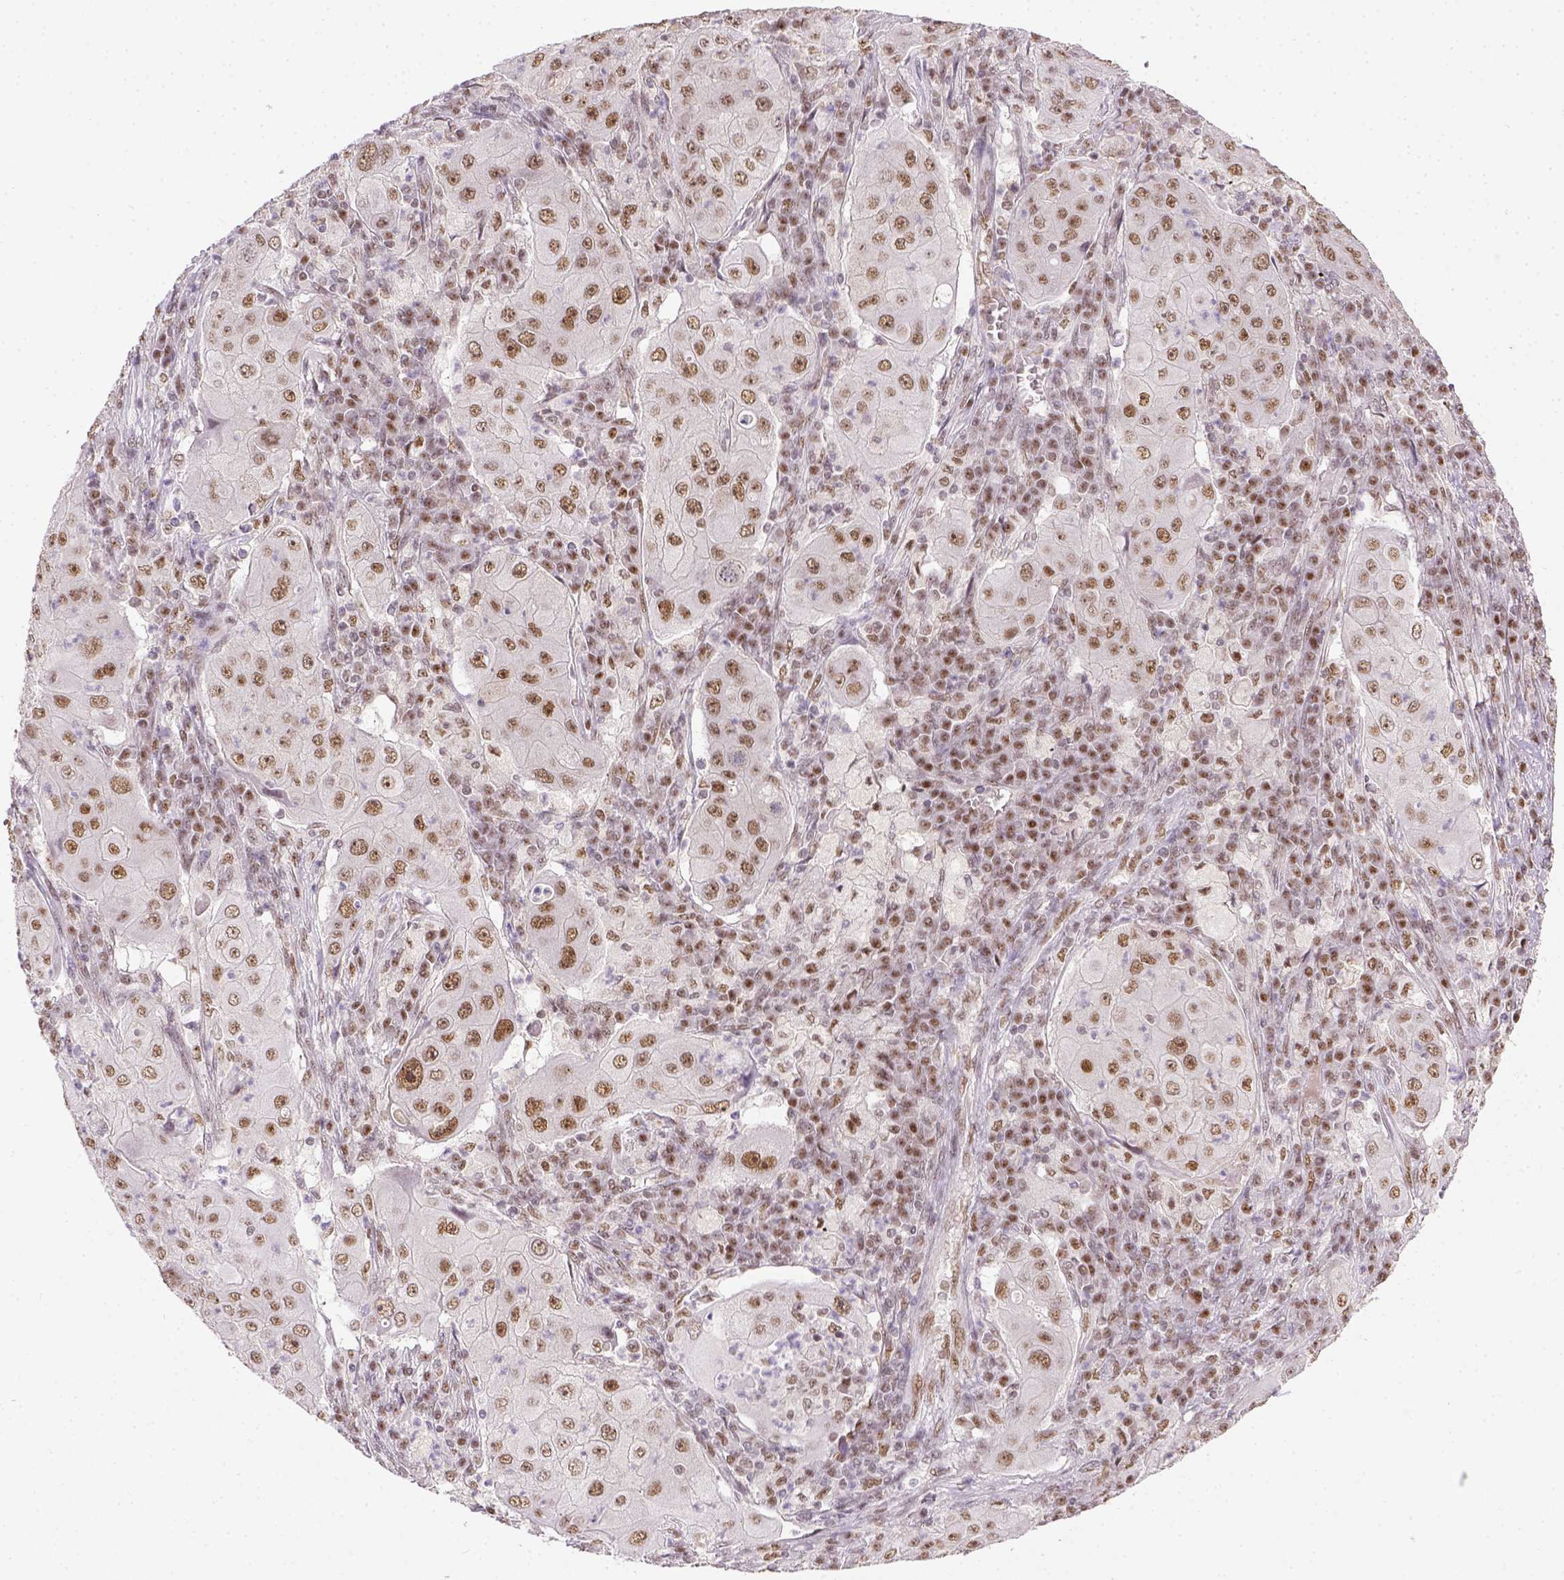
{"staining": {"intensity": "moderate", "quantity": ">75%", "location": "nuclear"}, "tissue": "lung cancer", "cell_type": "Tumor cells", "image_type": "cancer", "snomed": [{"axis": "morphology", "description": "Squamous cell carcinoma, NOS"}, {"axis": "topography", "description": "Lung"}], "caption": "There is medium levels of moderate nuclear staining in tumor cells of lung cancer (squamous cell carcinoma), as demonstrated by immunohistochemical staining (brown color).", "gene": "ERCC1", "patient": {"sex": "female", "age": 59}}